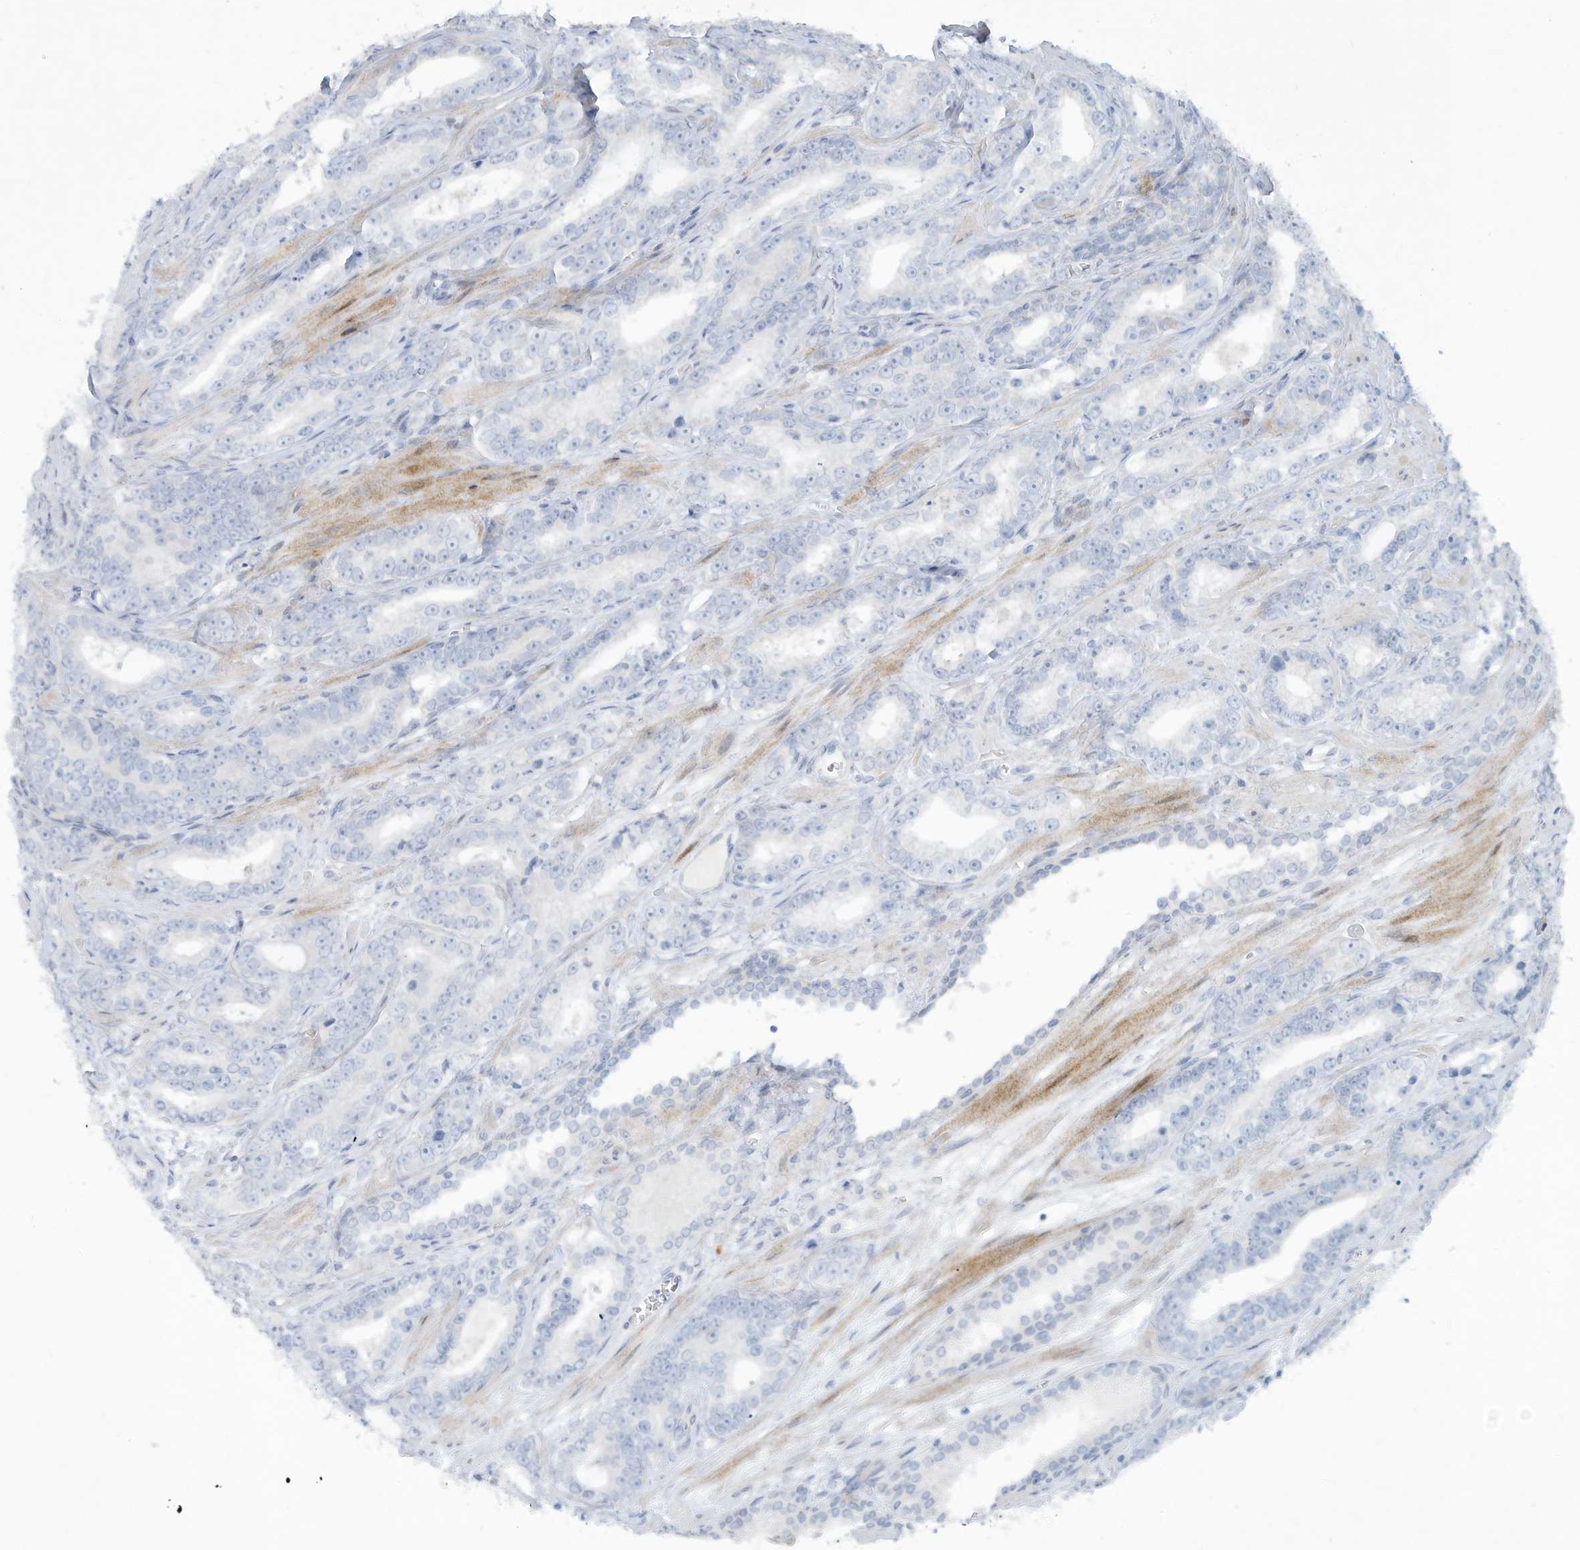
{"staining": {"intensity": "negative", "quantity": "none", "location": "none"}, "tissue": "prostate cancer", "cell_type": "Tumor cells", "image_type": "cancer", "snomed": [{"axis": "morphology", "description": "Adenocarcinoma, High grade"}, {"axis": "topography", "description": "Prostate"}], "caption": "High power microscopy micrograph of an immunohistochemistry micrograph of prostate cancer, revealing no significant staining in tumor cells.", "gene": "PAX6", "patient": {"sex": "male", "age": 62}}